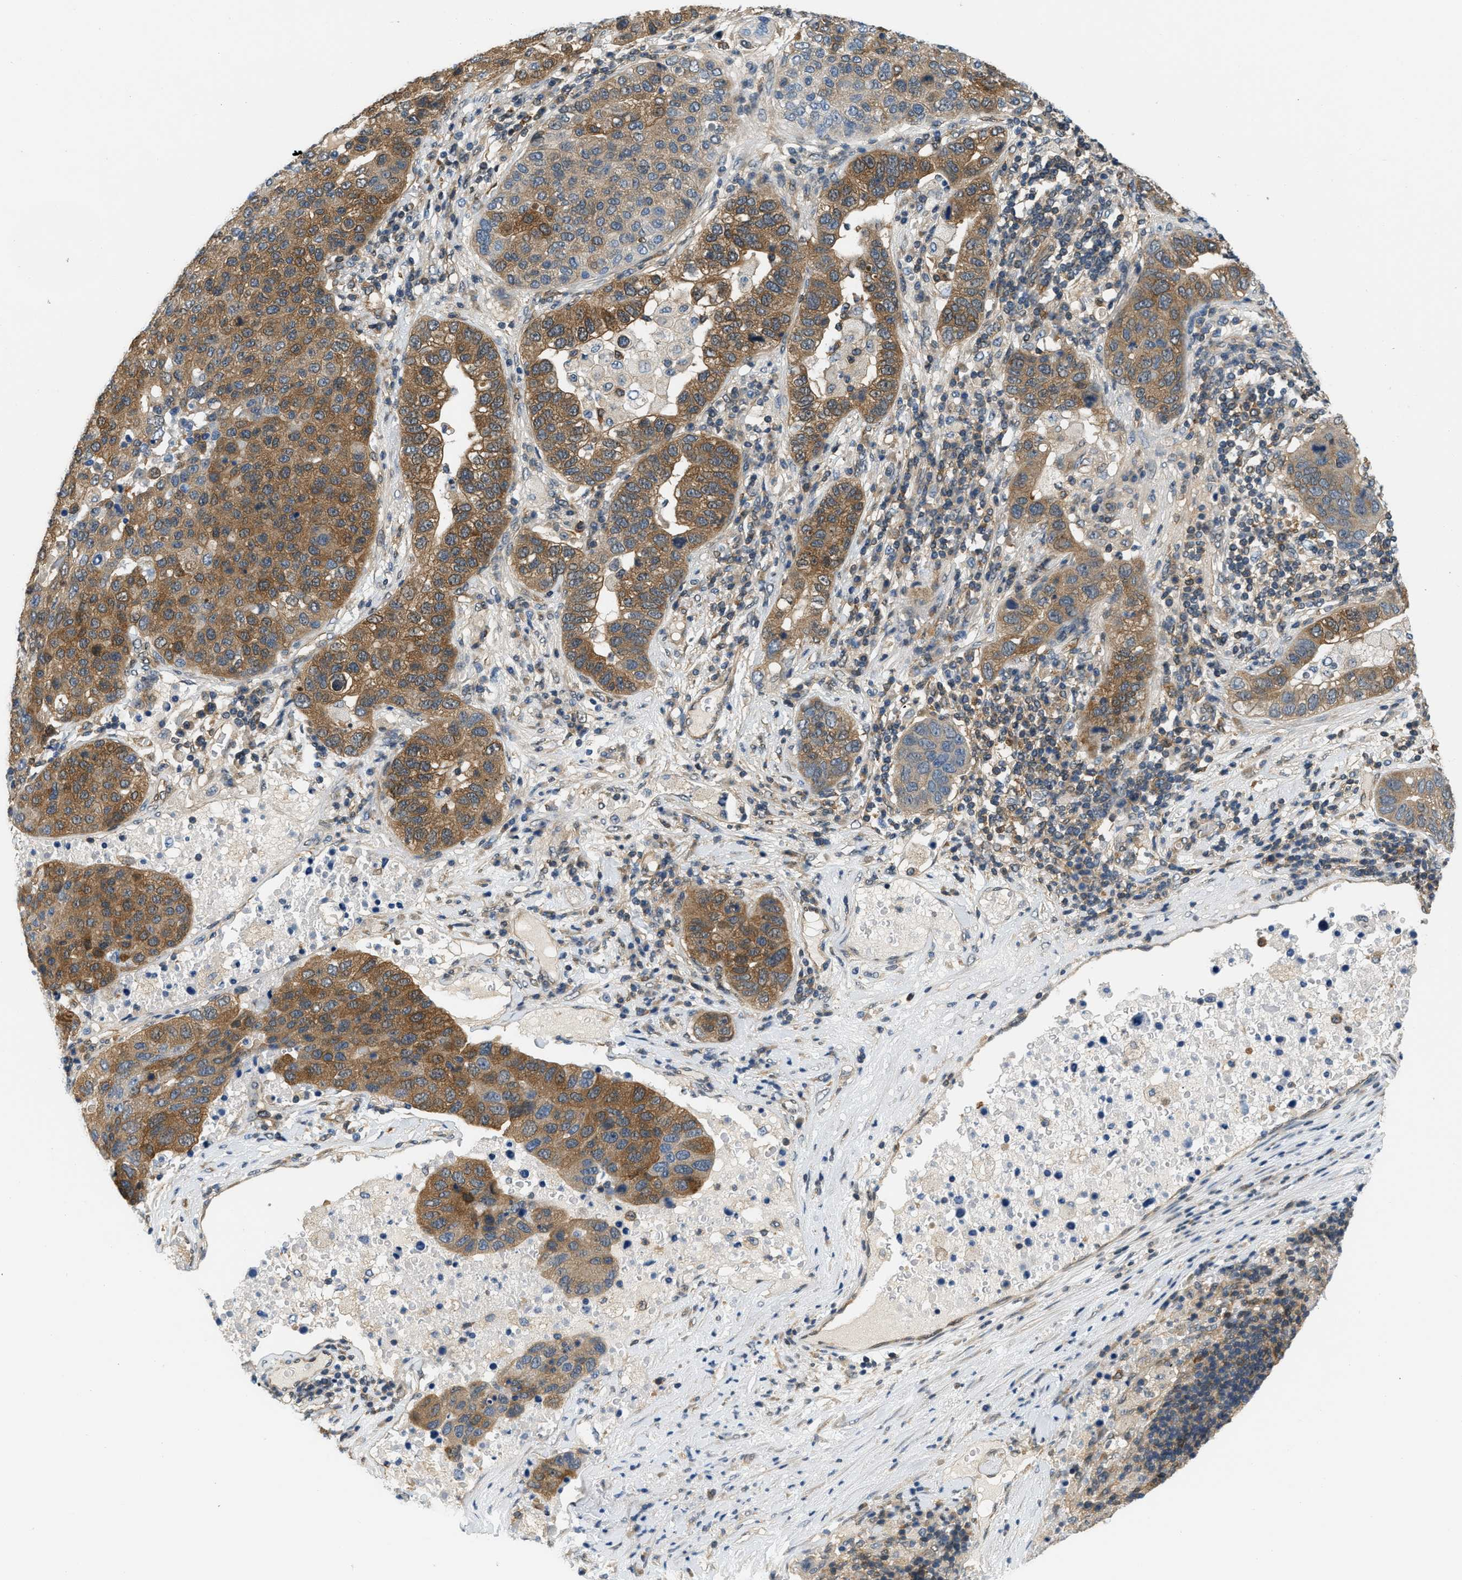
{"staining": {"intensity": "moderate", "quantity": ">75%", "location": "cytoplasmic/membranous,nuclear"}, "tissue": "pancreatic cancer", "cell_type": "Tumor cells", "image_type": "cancer", "snomed": [{"axis": "morphology", "description": "Adenocarcinoma, NOS"}, {"axis": "topography", "description": "Pancreas"}], "caption": "Immunohistochemistry staining of adenocarcinoma (pancreatic), which displays medium levels of moderate cytoplasmic/membranous and nuclear expression in approximately >75% of tumor cells indicating moderate cytoplasmic/membranous and nuclear protein staining. The staining was performed using DAB (brown) for protein detection and nuclei were counterstained in hematoxylin (blue).", "gene": "EIF4EBP2", "patient": {"sex": "female", "age": 61}}